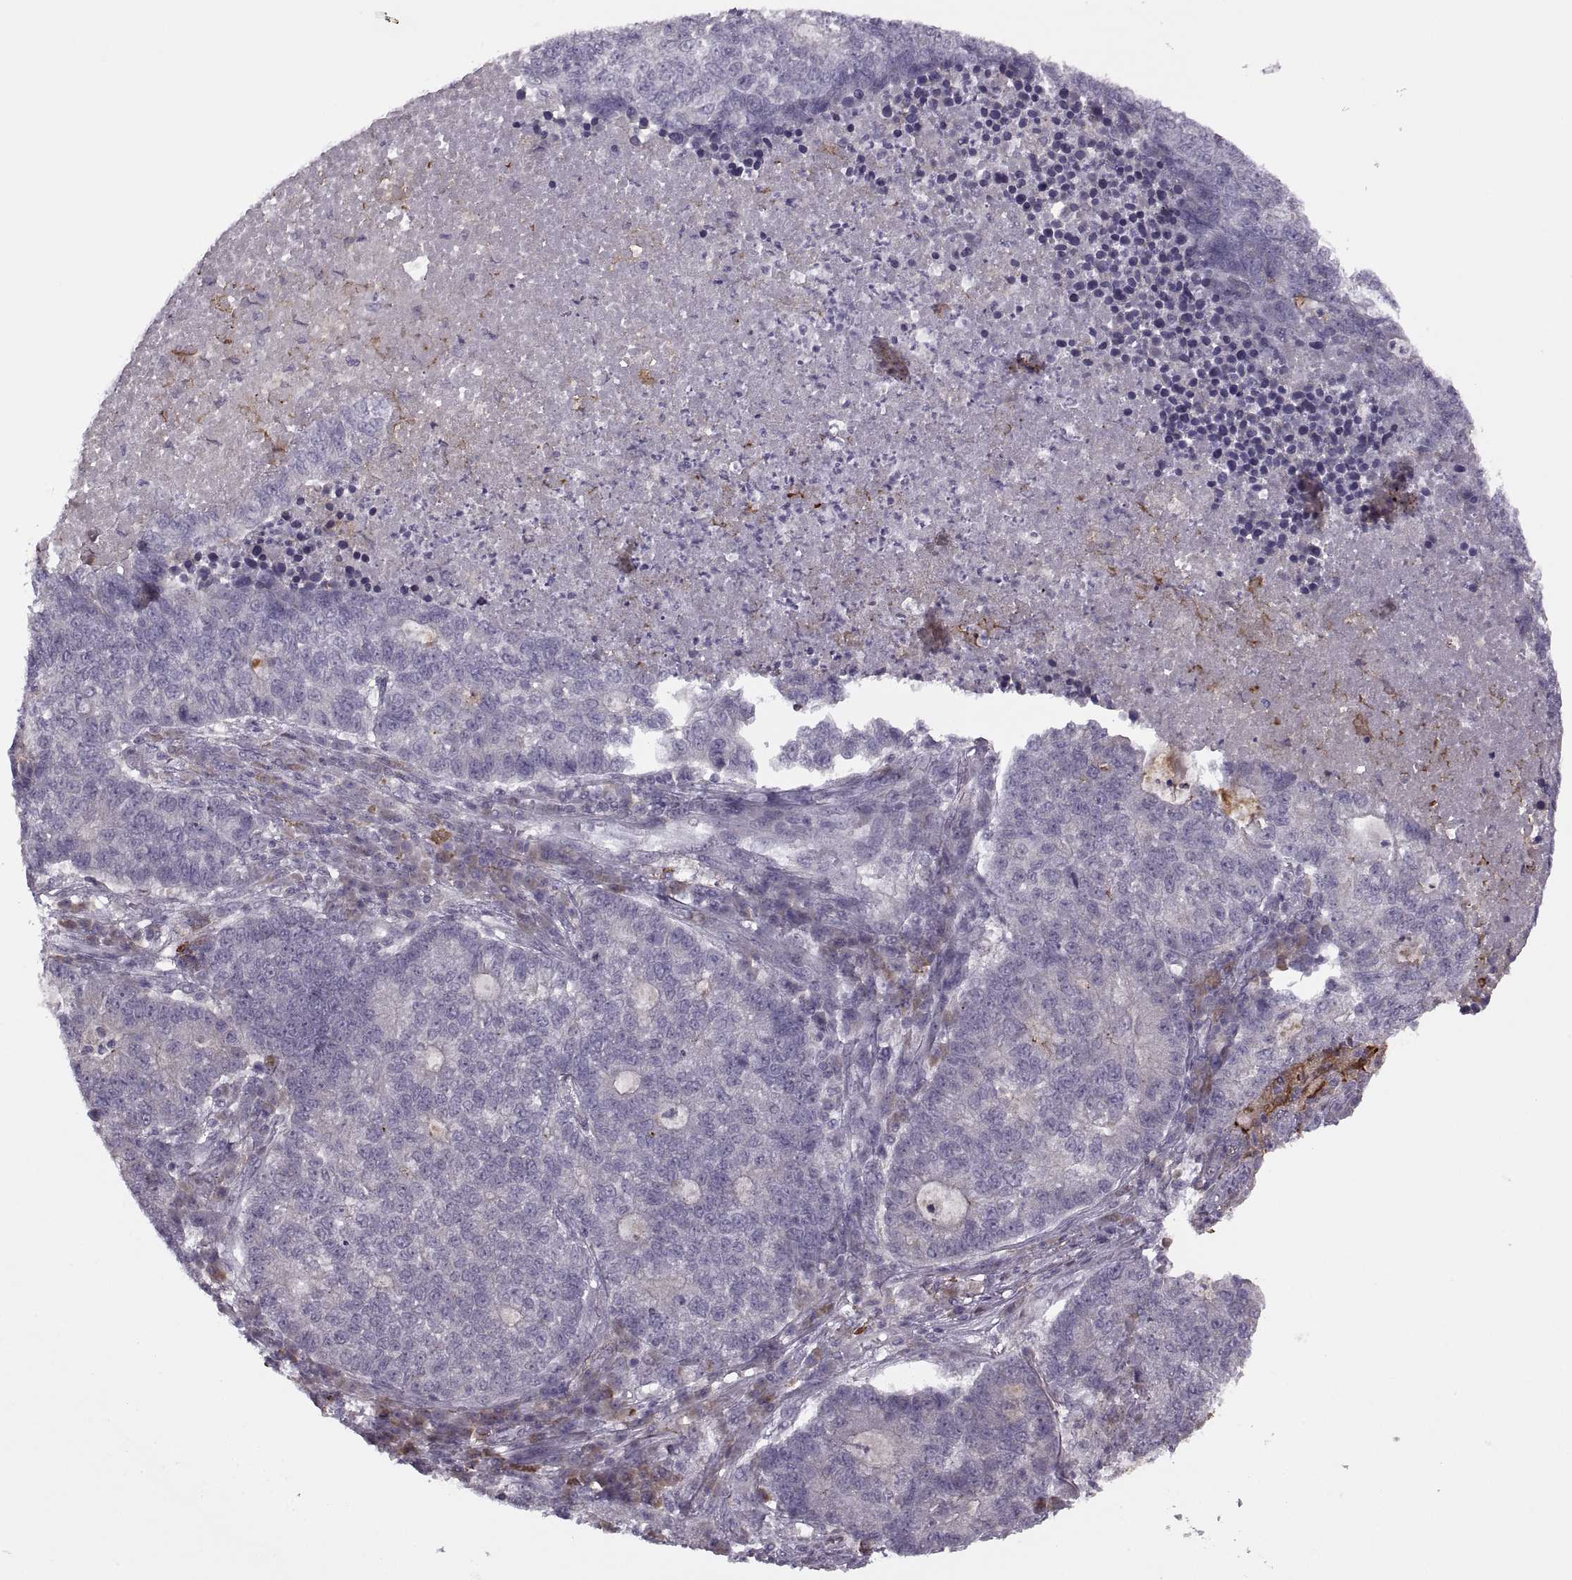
{"staining": {"intensity": "negative", "quantity": "none", "location": "none"}, "tissue": "lung cancer", "cell_type": "Tumor cells", "image_type": "cancer", "snomed": [{"axis": "morphology", "description": "Adenocarcinoma, NOS"}, {"axis": "topography", "description": "Lung"}], "caption": "A histopathology image of human lung cancer is negative for staining in tumor cells.", "gene": "H2AP", "patient": {"sex": "male", "age": 57}}